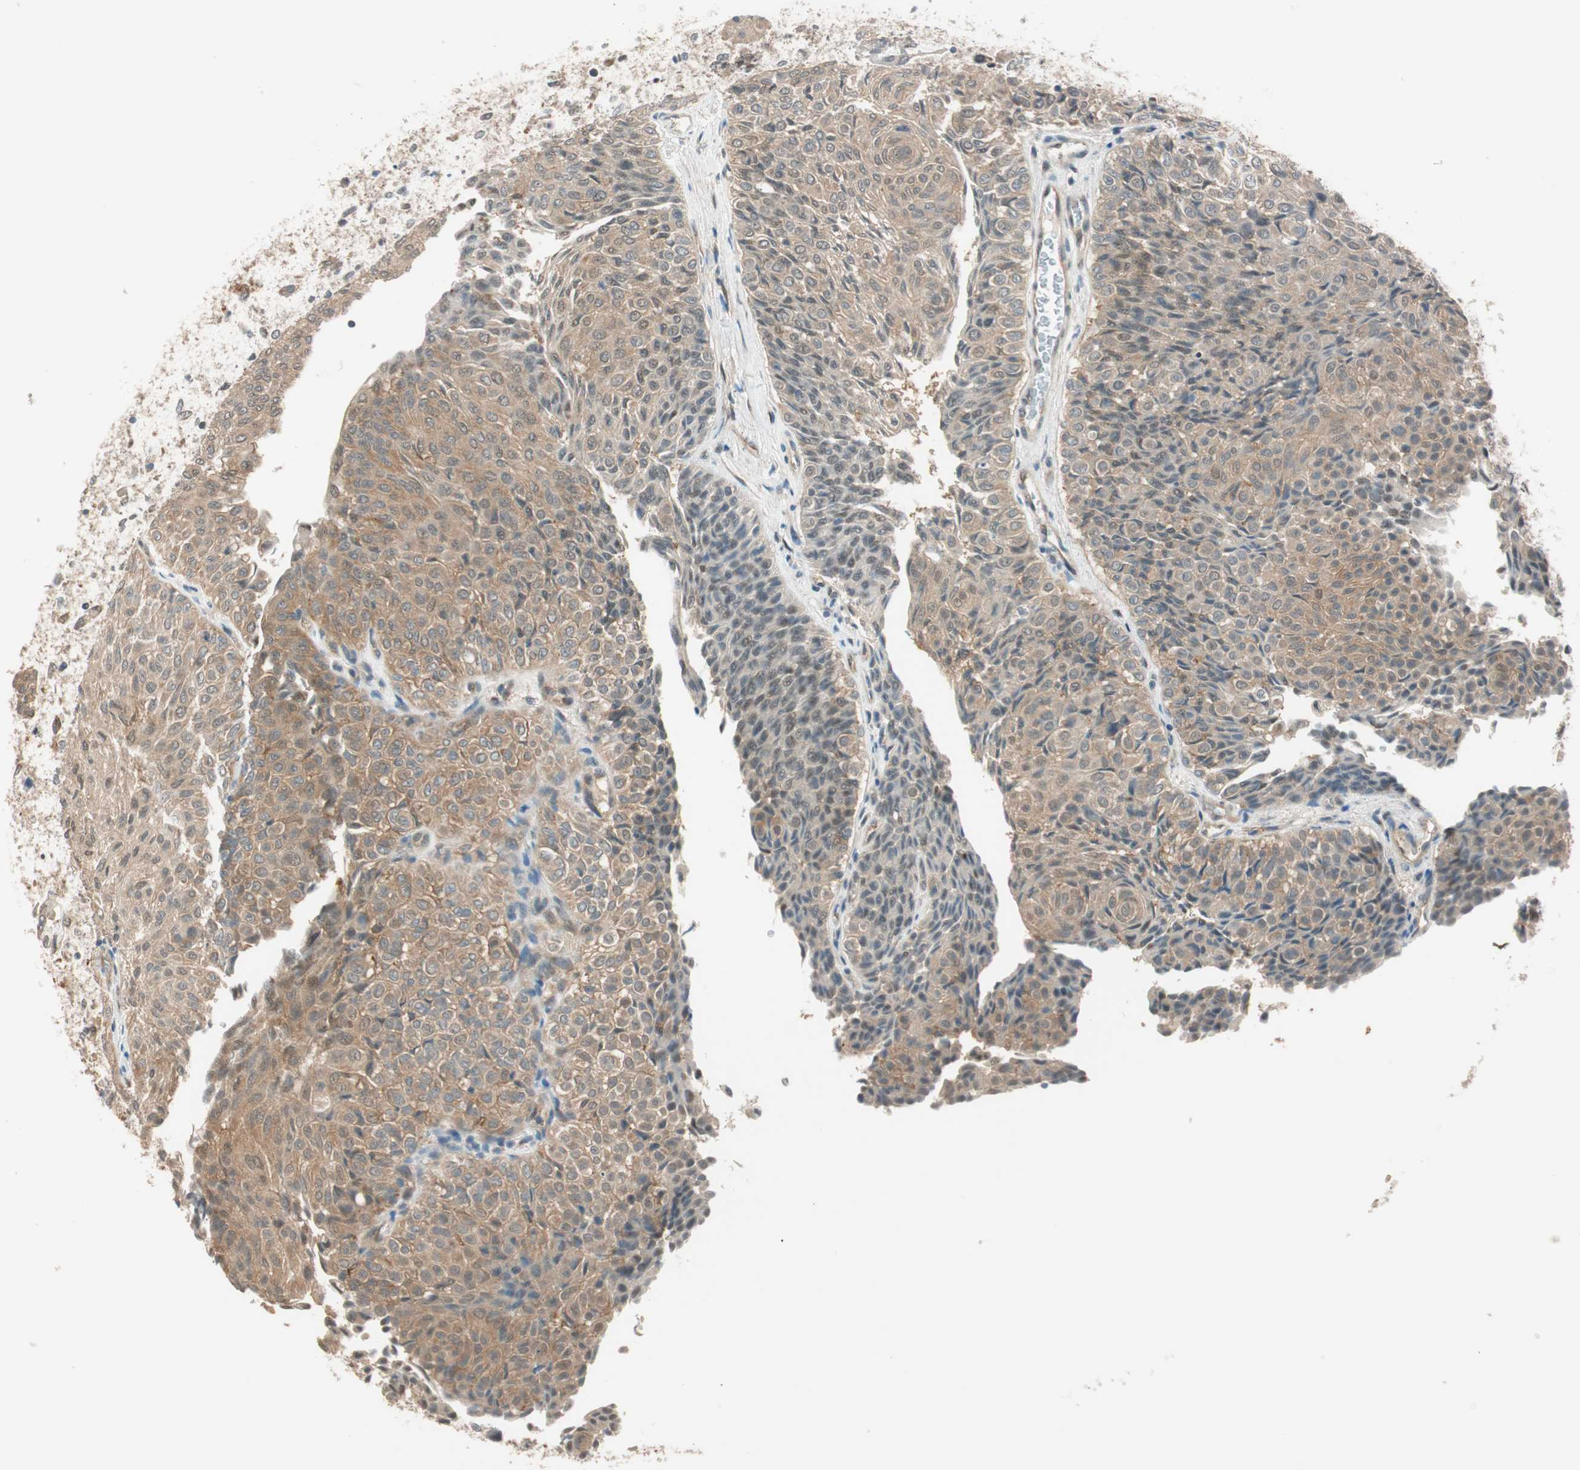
{"staining": {"intensity": "moderate", "quantity": ">75%", "location": "cytoplasmic/membranous"}, "tissue": "urothelial cancer", "cell_type": "Tumor cells", "image_type": "cancer", "snomed": [{"axis": "morphology", "description": "Urothelial carcinoma, Low grade"}, {"axis": "topography", "description": "Urinary bladder"}], "caption": "This is a micrograph of immunohistochemistry (IHC) staining of low-grade urothelial carcinoma, which shows moderate positivity in the cytoplasmic/membranous of tumor cells.", "gene": "PSMD8", "patient": {"sex": "male", "age": 78}}